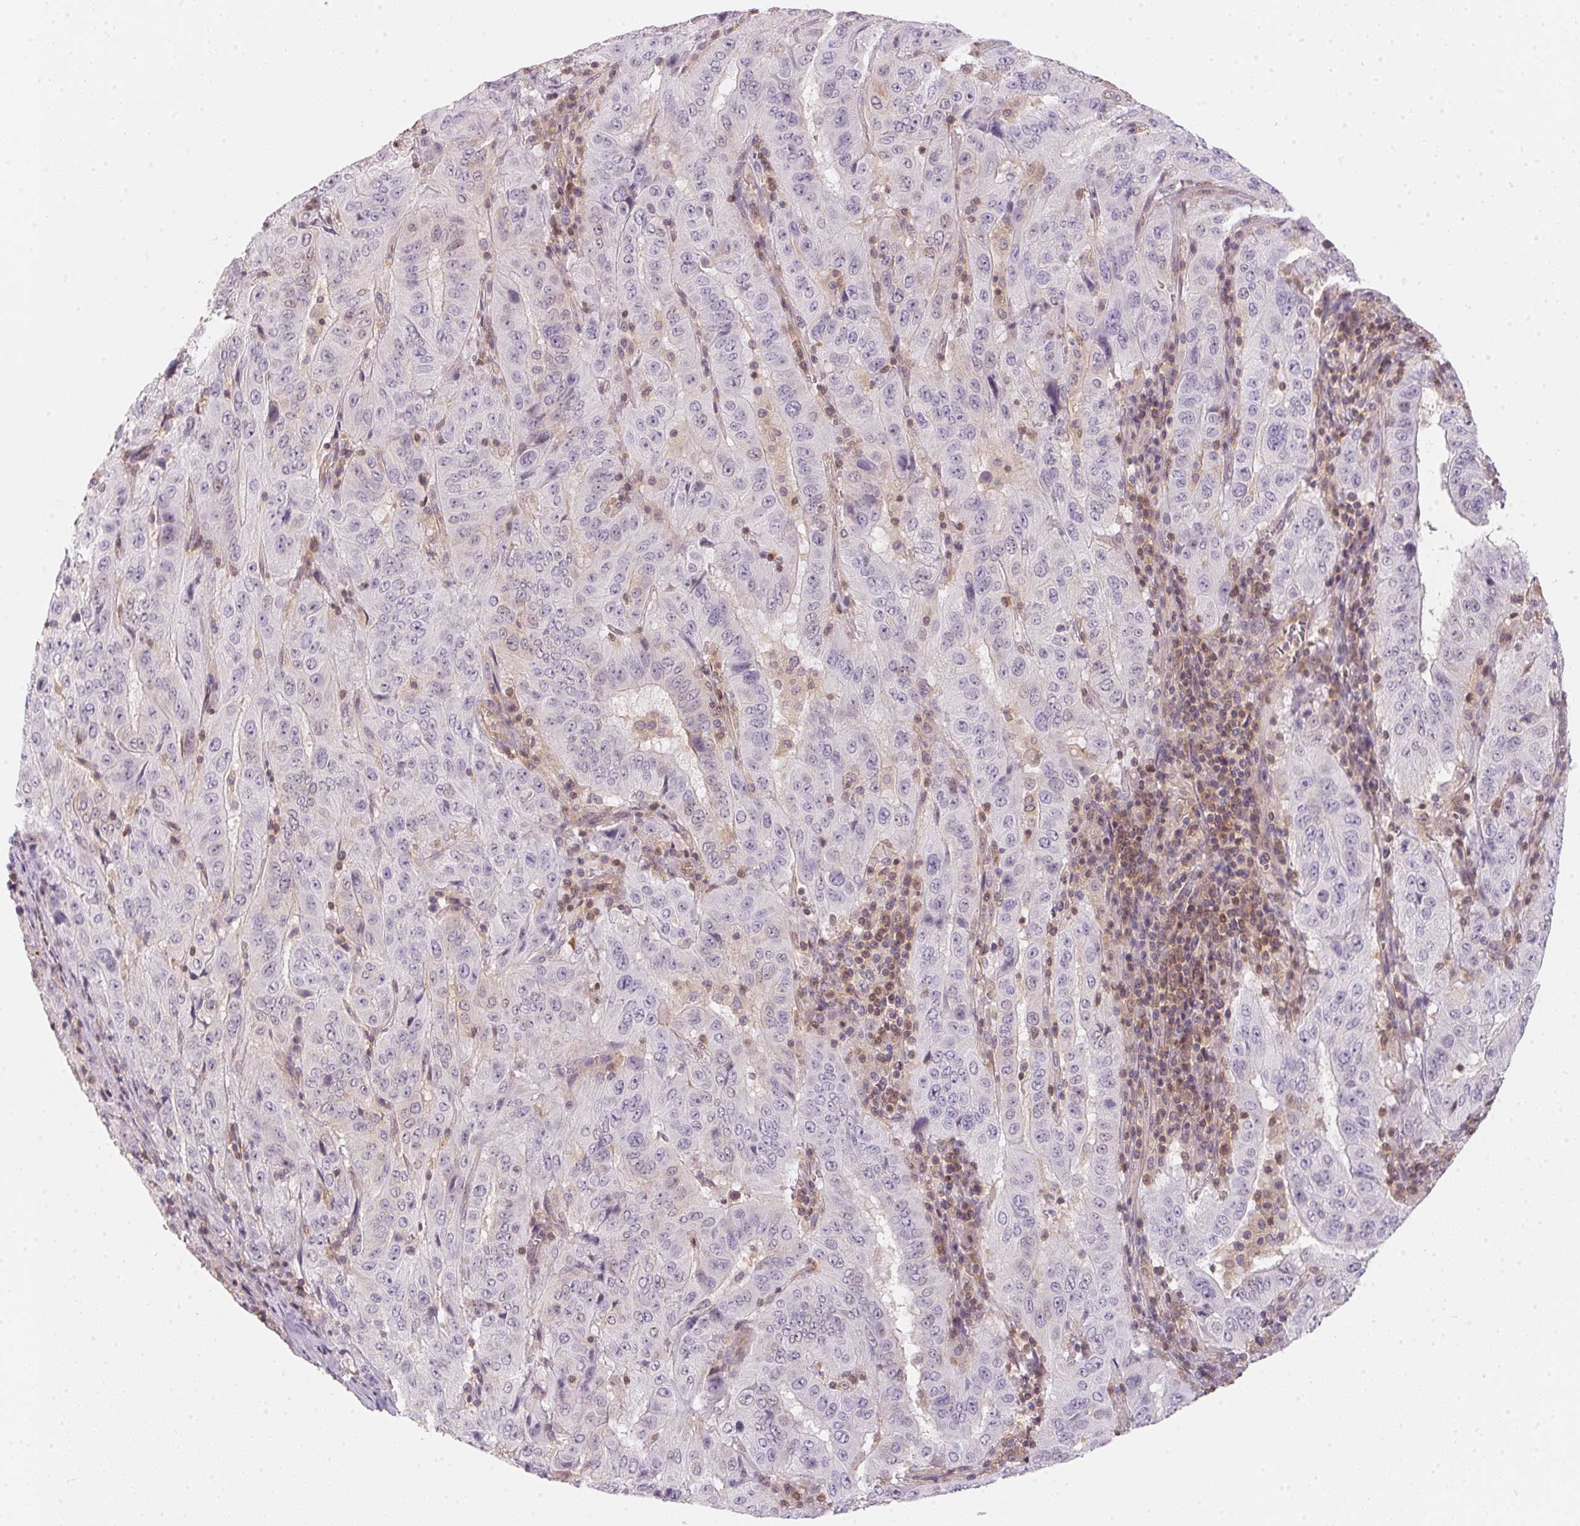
{"staining": {"intensity": "negative", "quantity": "none", "location": "none"}, "tissue": "pancreatic cancer", "cell_type": "Tumor cells", "image_type": "cancer", "snomed": [{"axis": "morphology", "description": "Adenocarcinoma, NOS"}, {"axis": "topography", "description": "Pancreas"}], "caption": "Immunohistochemistry of pancreatic adenocarcinoma shows no positivity in tumor cells.", "gene": "BLMH", "patient": {"sex": "male", "age": 63}}